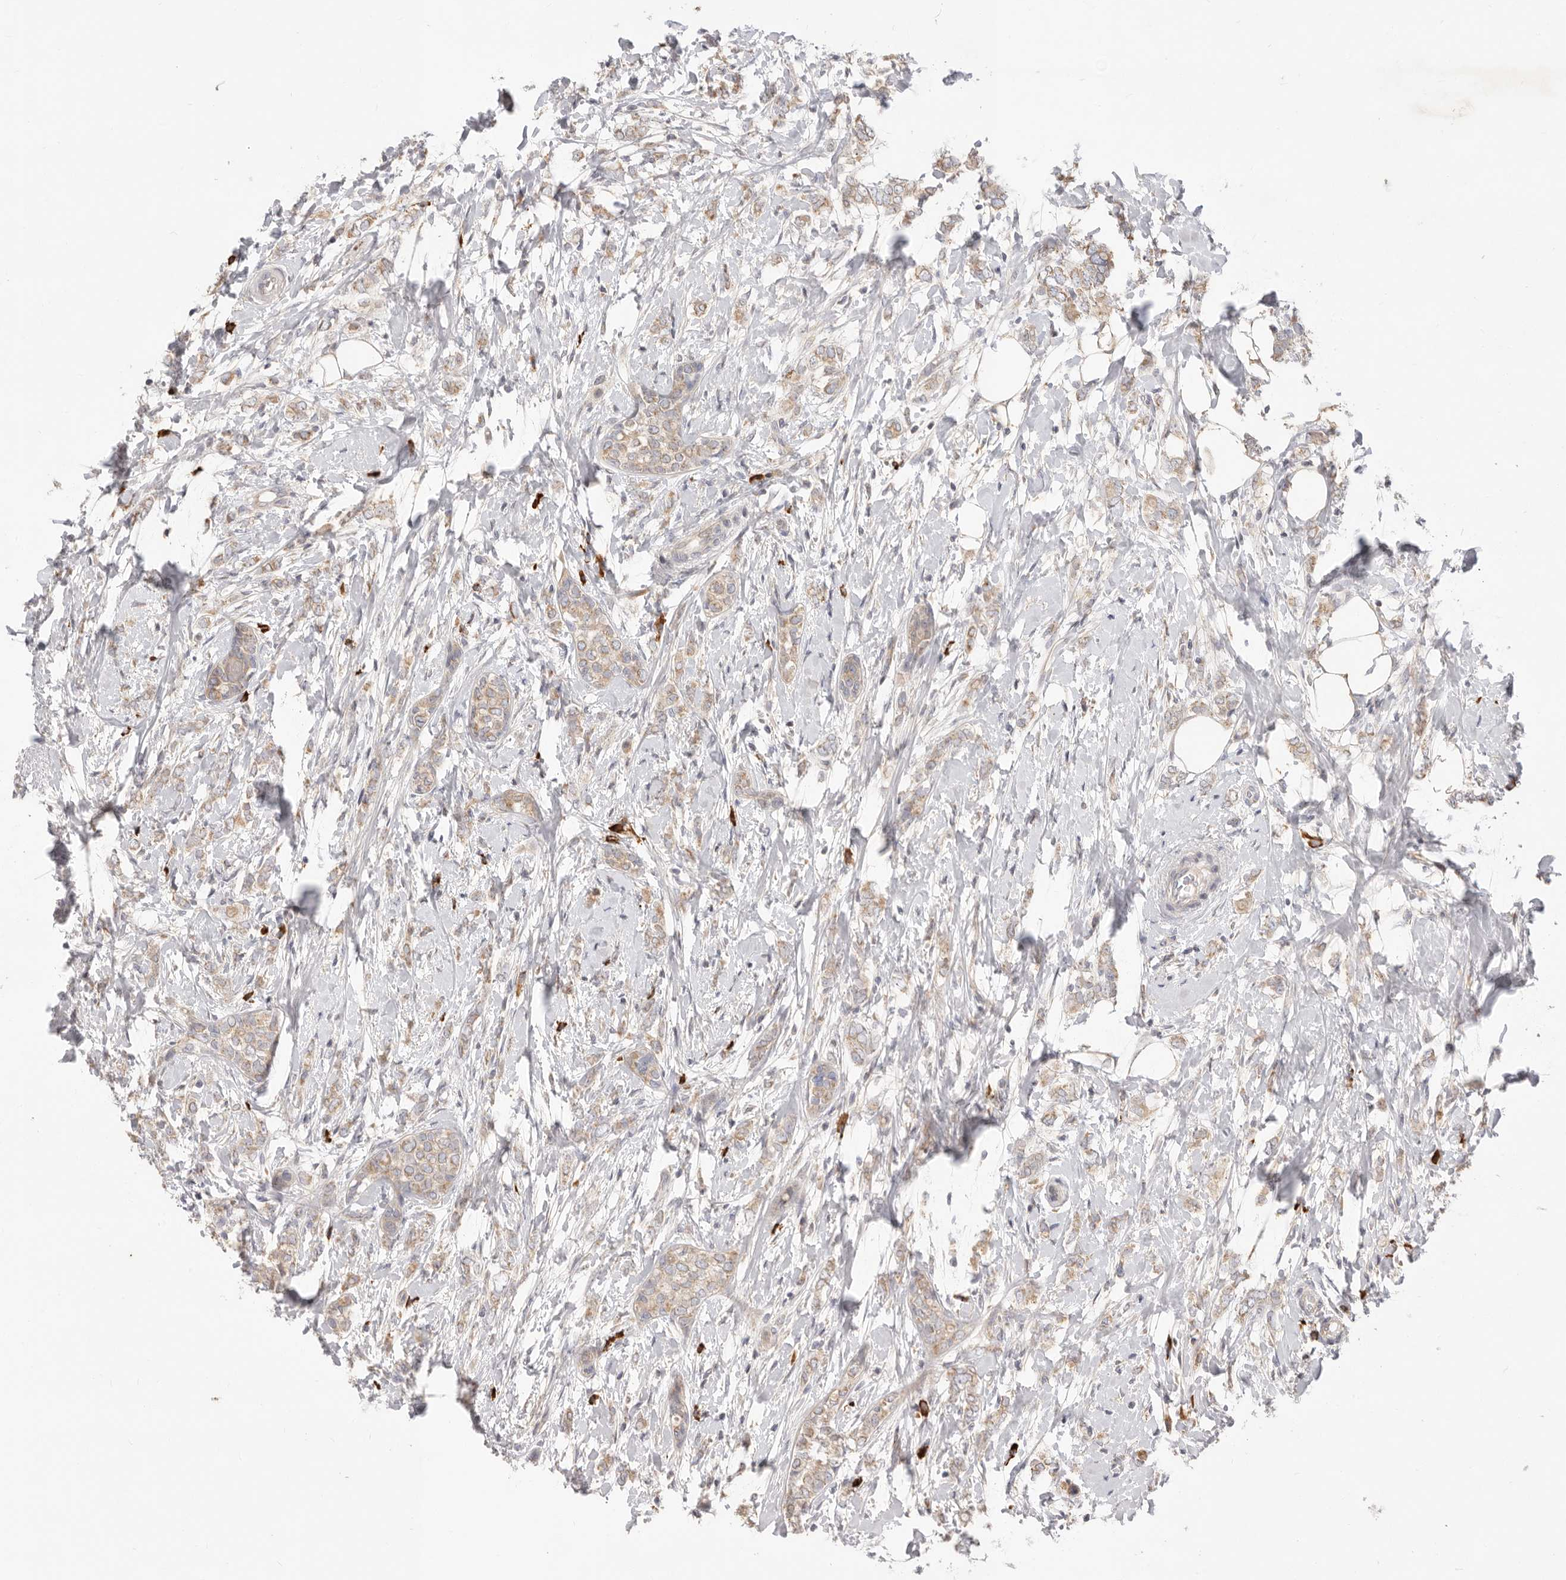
{"staining": {"intensity": "weak", "quantity": ">75%", "location": "cytoplasmic/membranous"}, "tissue": "breast cancer", "cell_type": "Tumor cells", "image_type": "cancer", "snomed": [{"axis": "morphology", "description": "Normal tissue, NOS"}, {"axis": "morphology", "description": "Lobular carcinoma"}, {"axis": "topography", "description": "Breast"}], "caption": "Immunohistochemical staining of breast lobular carcinoma reveals low levels of weak cytoplasmic/membranous expression in about >75% of tumor cells. (Brightfield microscopy of DAB IHC at high magnification).", "gene": "USH1C", "patient": {"sex": "female", "age": 47}}